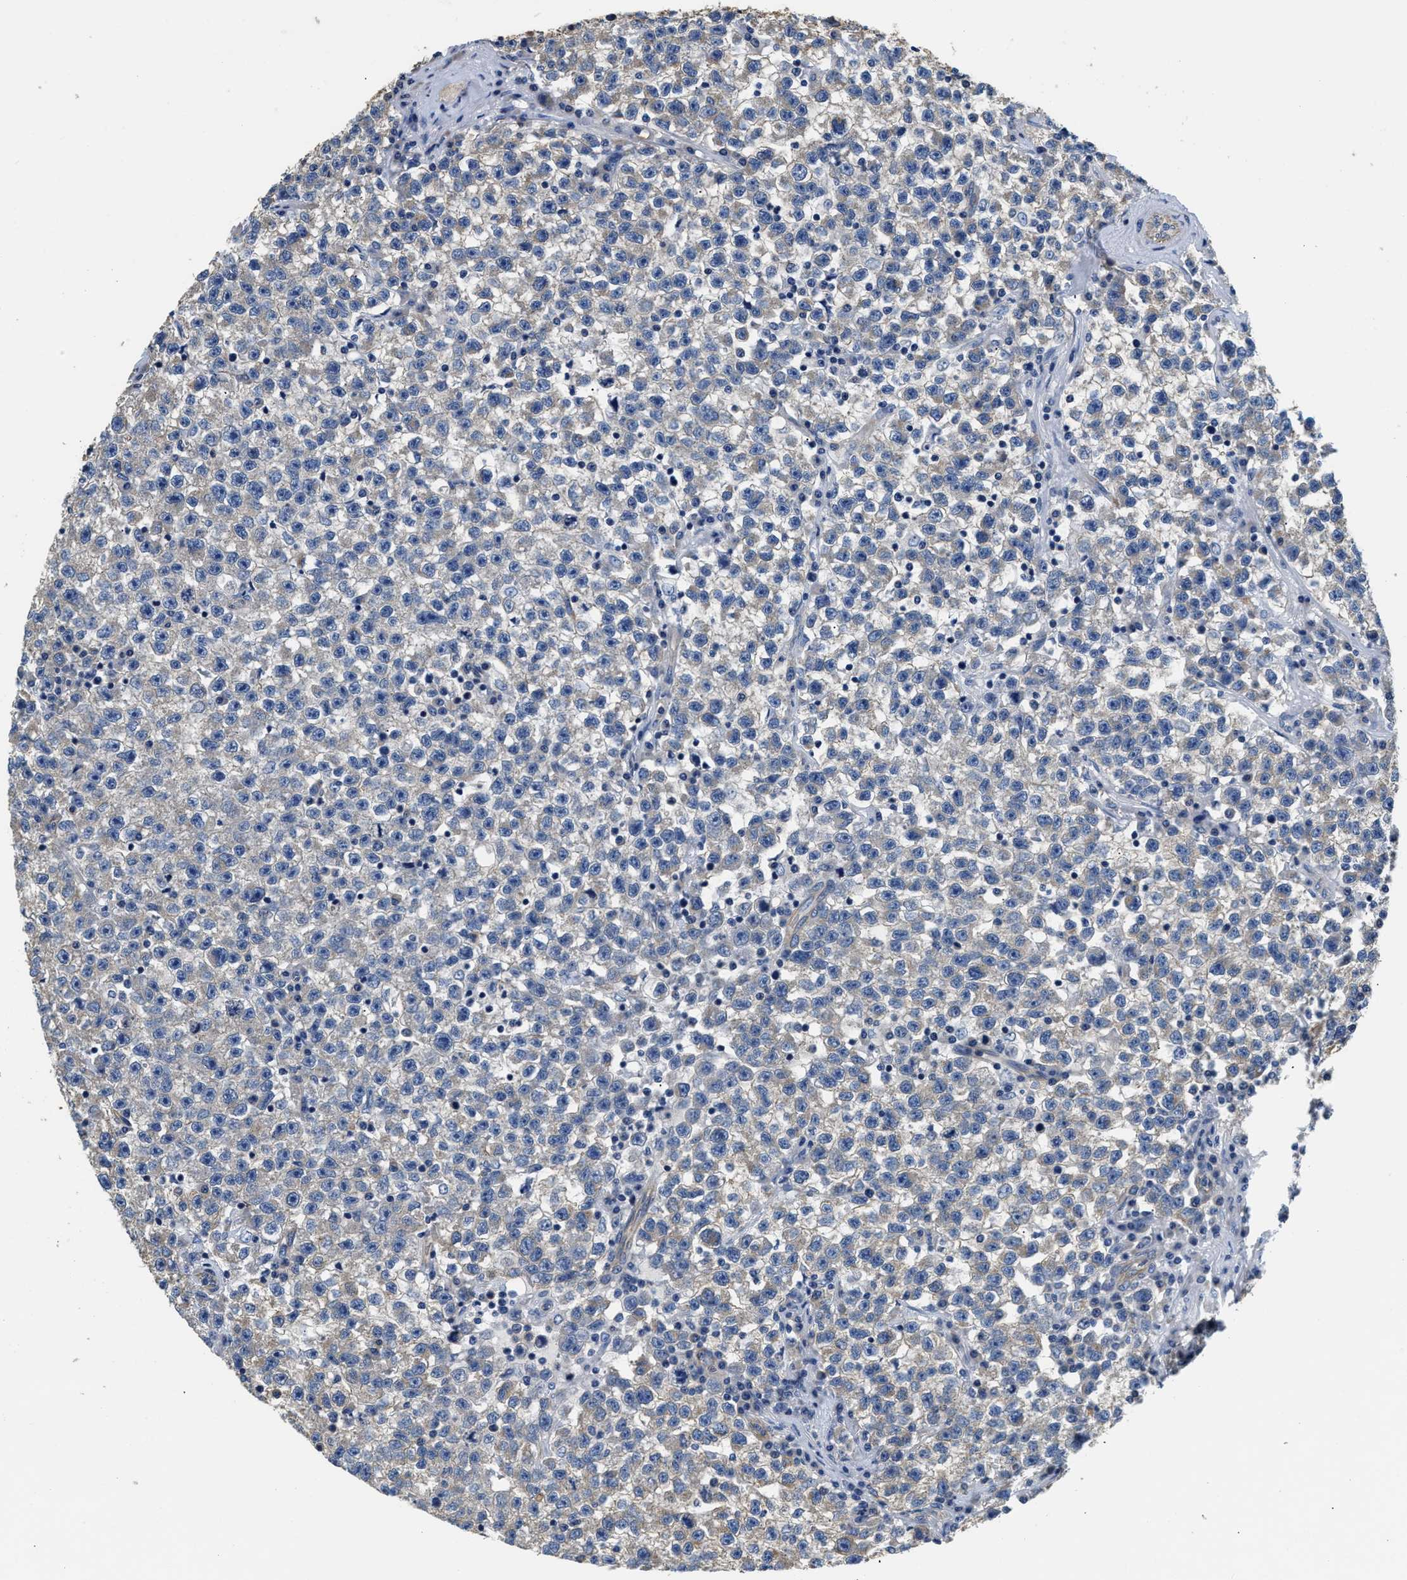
{"staining": {"intensity": "negative", "quantity": "none", "location": "none"}, "tissue": "testis cancer", "cell_type": "Tumor cells", "image_type": "cancer", "snomed": [{"axis": "morphology", "description": "Seminoma, NOS"}, {"axis": "topography", "description": "Testis"}], "caption": "A high-resolution image shows IHC staining of testis seminoma, which demonstrates no significant expression in tumor cells. (DAB IHC, high magnification).", "gene": "CSDE1", "patient": {"sex": "male", "age": 22}}